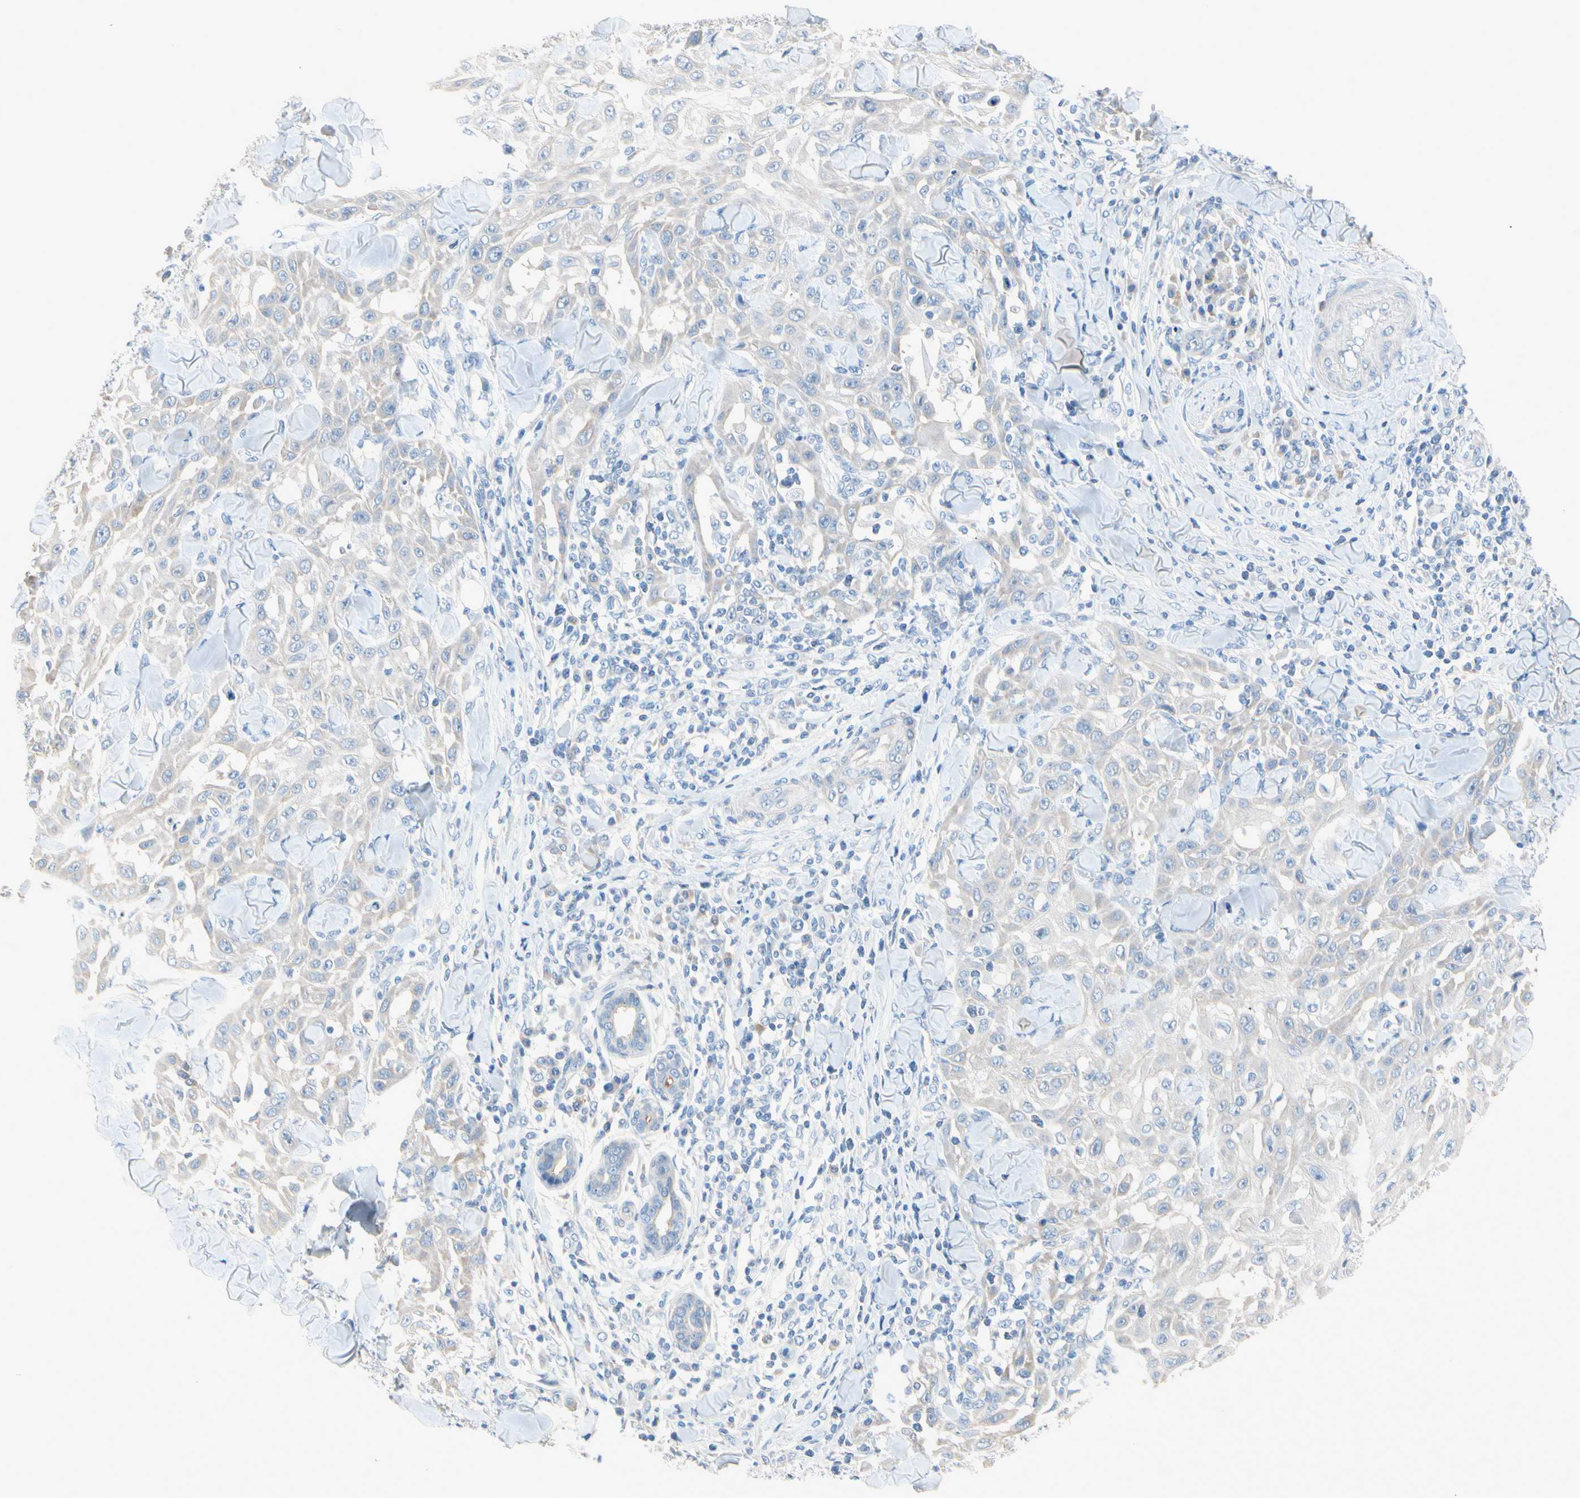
{"staining": {"intensity": "weak", "quantity": "<25%", "location": "cytoplasmic/membranous"}, "tissue": "skin cancer", "cell_type": "Tumor cells", "image_type": "cancer", "snomed": [{"axis": "morphology", "description": "Squamous cell carcinoma, NOS"}, {"axis": "topography", "description": "Skin"}], "caption": "The immunohistochemistry image has no significant positivity in tumor cells of skin cancer (squamous cell carcinoma) tissue. (DAB (3,3'-diaminobenzidine) IHC with hematoxylin counter stain).", "gene": "MARK1", "patient": {"sex": "male", "age": 24}}